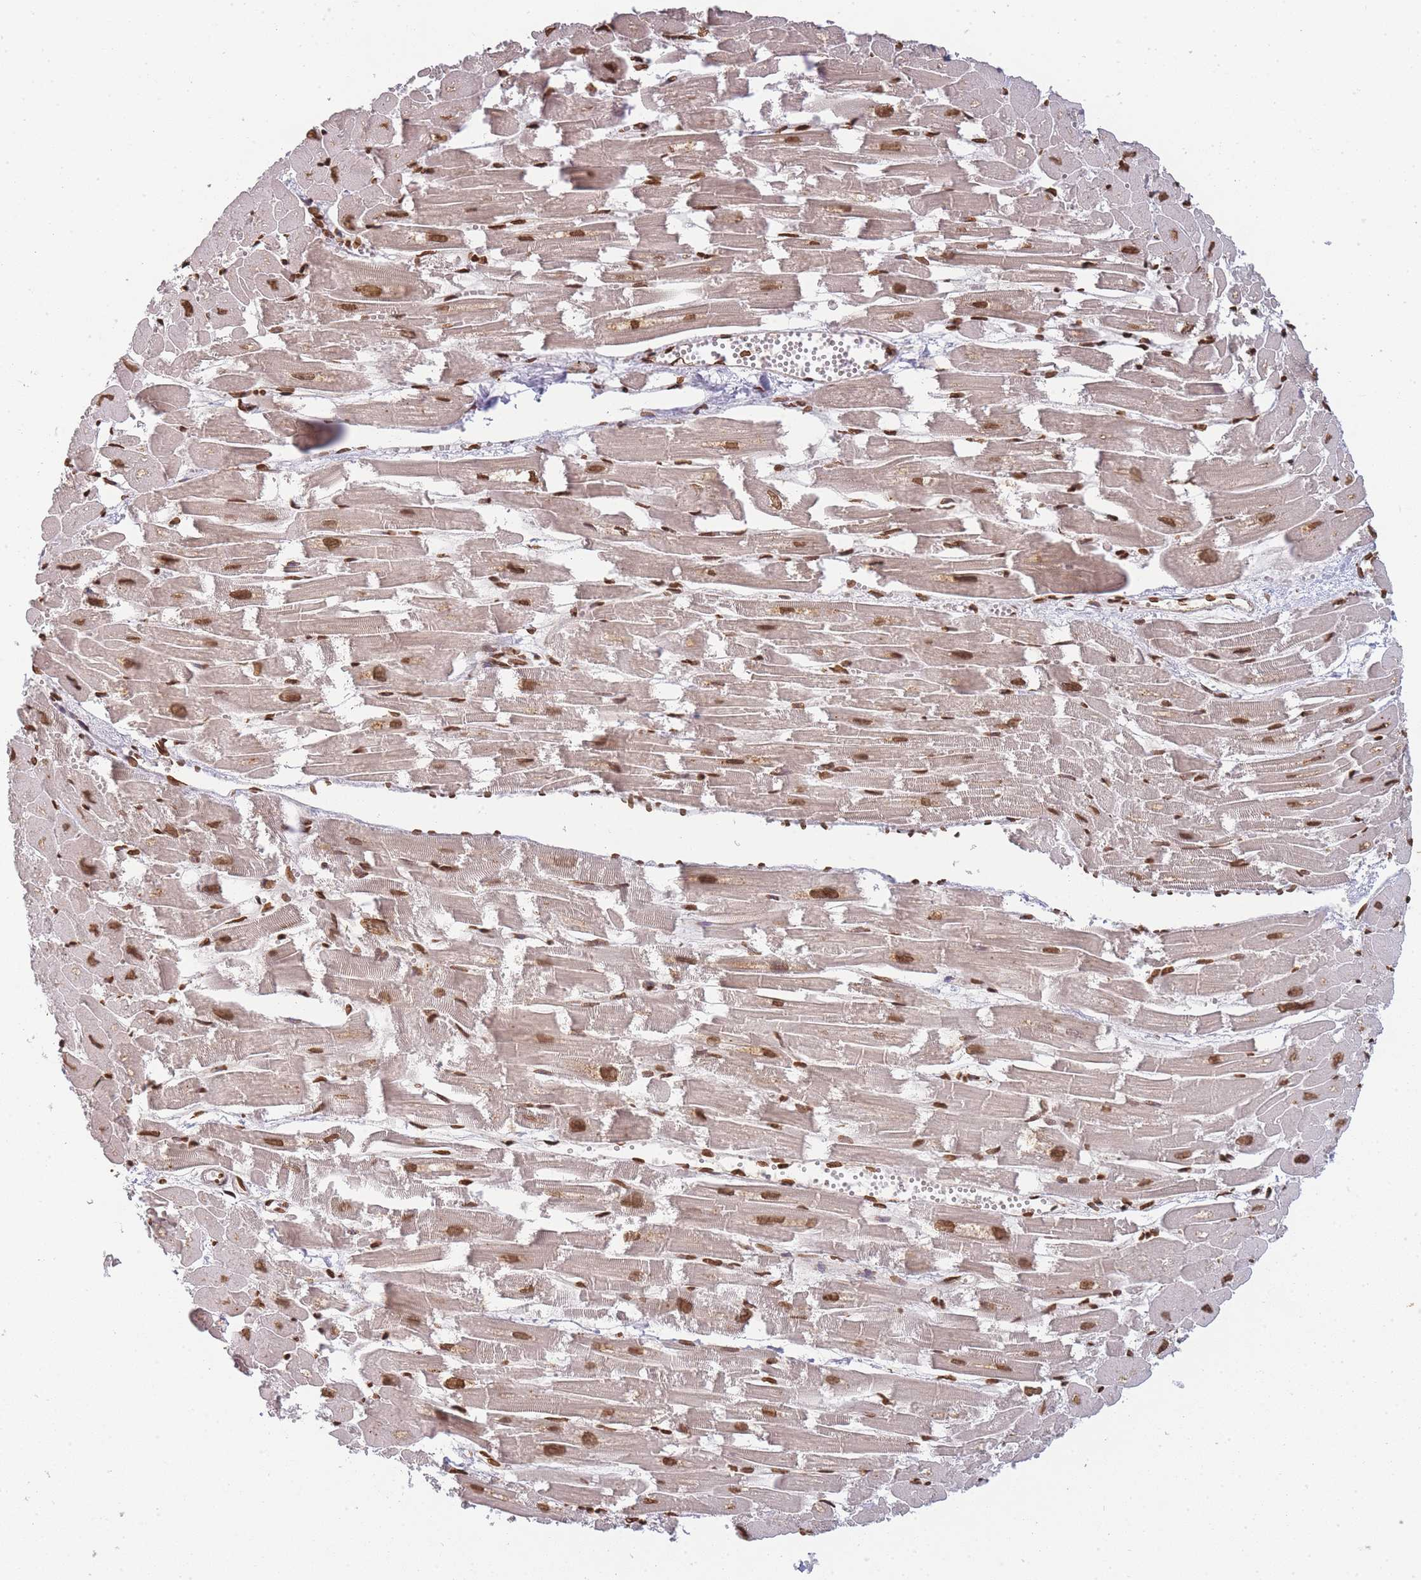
{"staining": {"intensity": "strong", "quantity": ">75%", "location": "nuclear"}, "tissue": "heart muscle", "cell_type": "Cardiomyocytes", "image_type": "normal", "snomed": [{"axis": "morphology", "description": "Normal tissue, NOS"}, {"axis": "topography", "description": "Heart"}], "caption": "Immunohistochemical staining of unremarkable human heart muscle exhibits high levels of strong nuclear expression in about >75% of cardiomyocytes.", "gene": "WWTR1", "patient": {"sex": "male", "age": 54}}